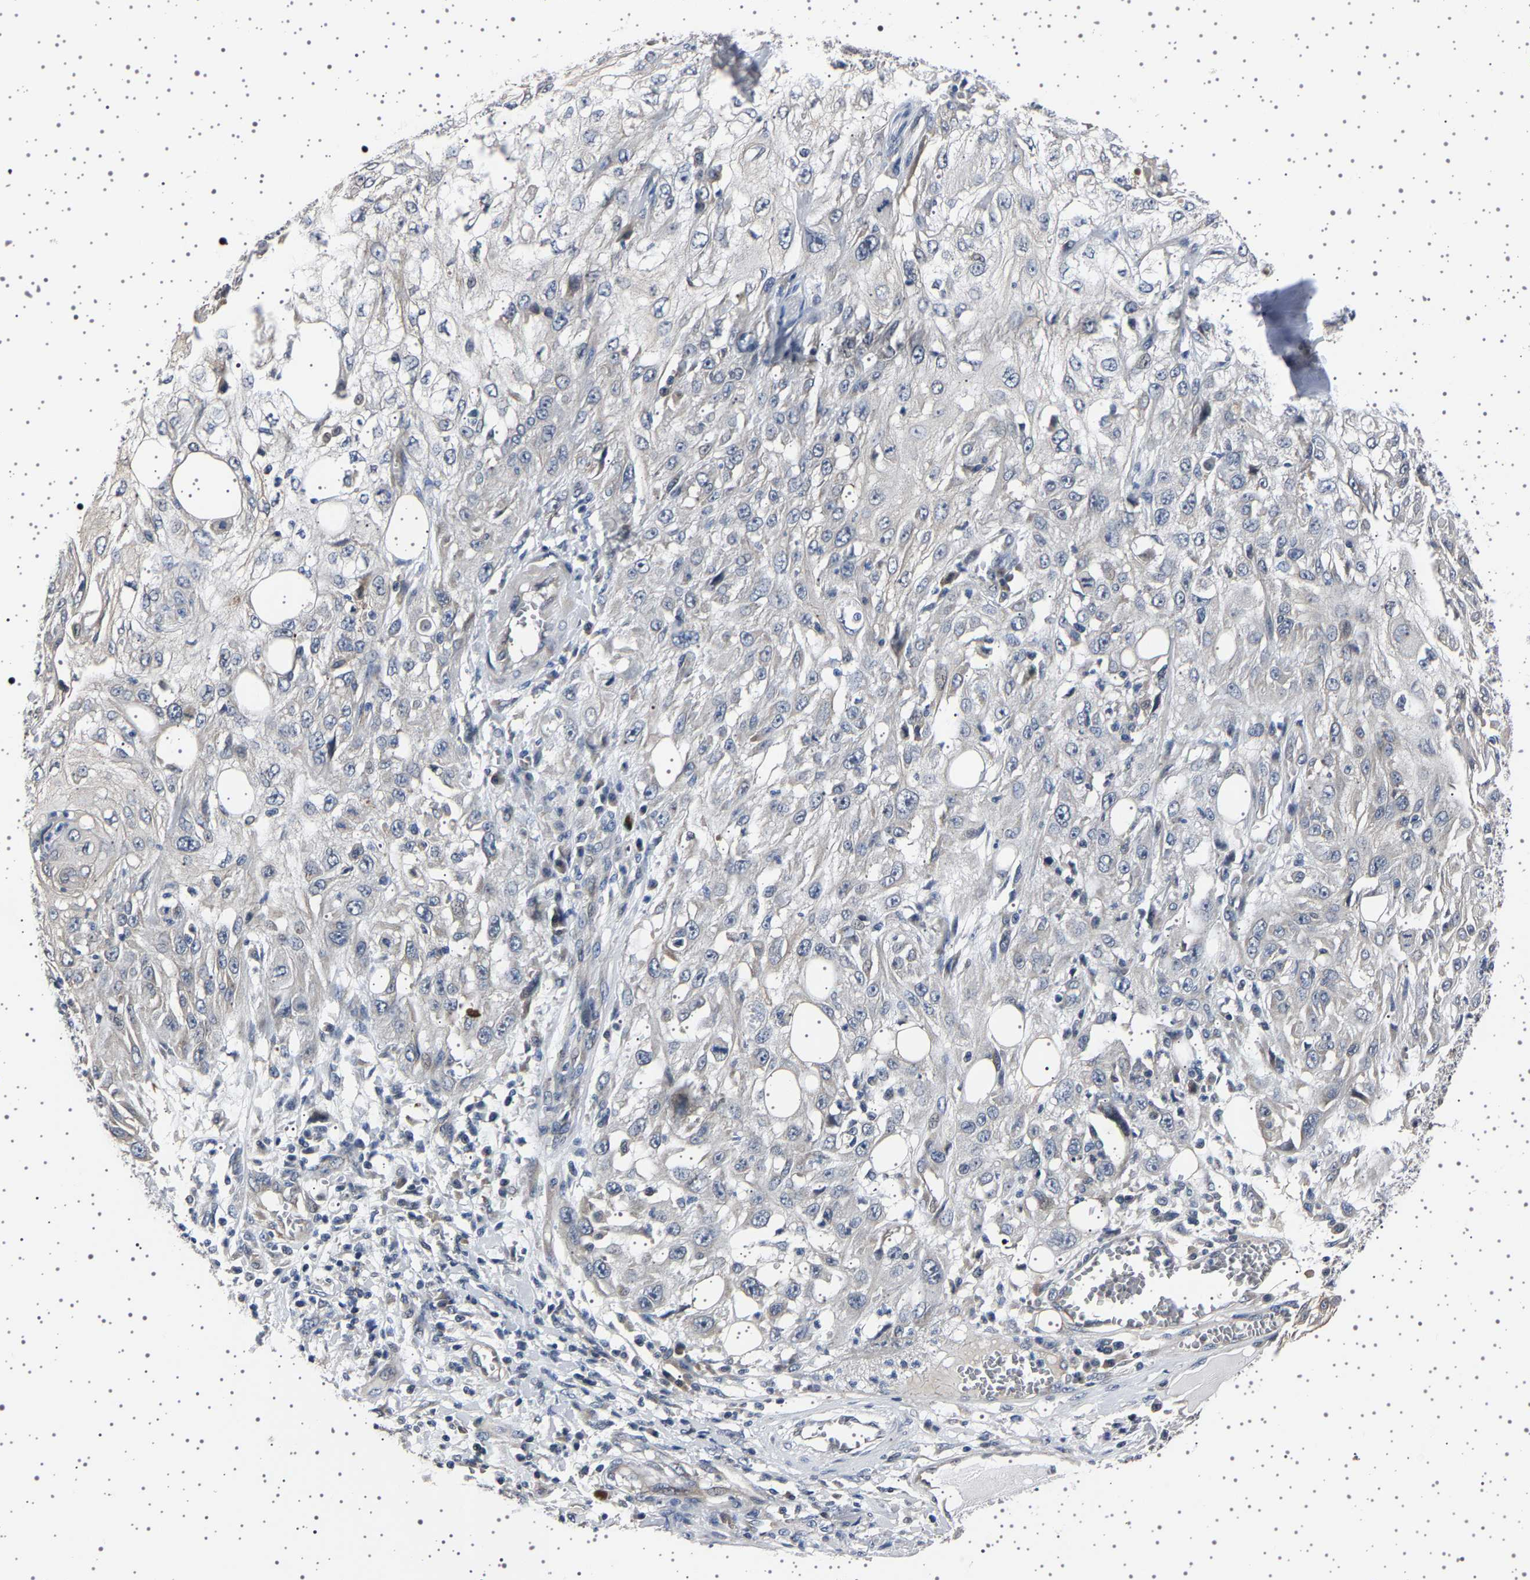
{"staining": {"intensity": "negative", "quantity": "none", "location": "none"}, "tissue": "skin cancer", "cell_type": "Tumor cells", "image_type": "cancer", "snomed": [{"axis": "morphology", "description": "Squamous cell carcinoma, NOS"}, {"axis": "topography", "description": "Skin"}], "caption": "High magnification brightfield microscopy of skin squamous cell carcinoma stained with DAB (3,3'-diaminobenzidine) (brown) and counterstained with hematoxylin (blue): tumor cells show no significant expression. Nuclei are stained in blue.", "gene": "IL10RB", "patient": {"sex": "male", "age": 75}}